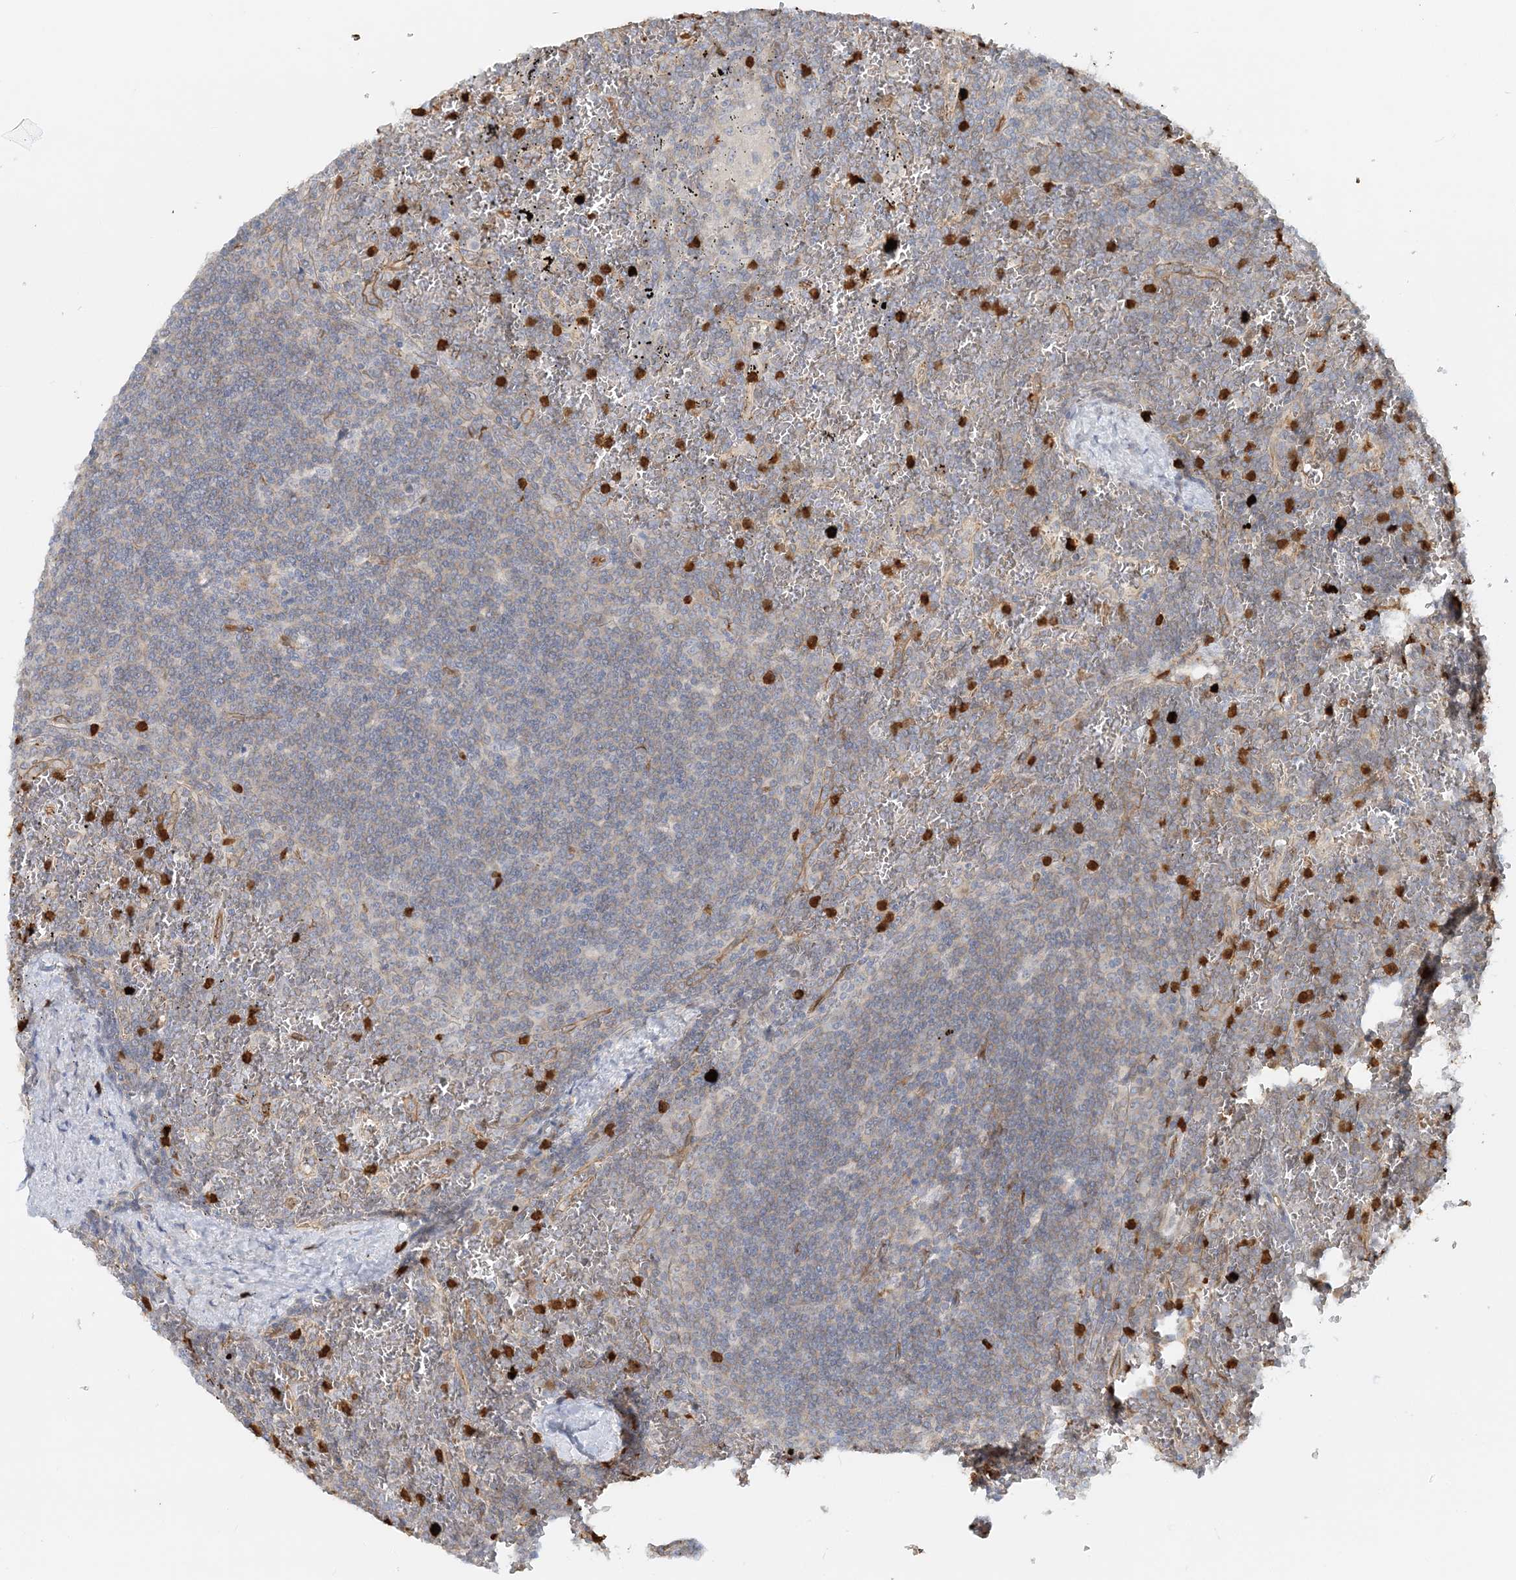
{"staining": {"intensity": "negative", "quantity": "none", "location": "none"}, "tissue": "lymphoma", "cell_type": "Tumor cells", "image_type": "cancer", "snomed": [{"axis": "morphology", "description": "Malignant lymphoma, non-Hodgkin's type, Low grade"}, {"axis": "topography", "description": "Spleen"}], "caption": "The micrograph displays no significant expression in tumor cells of malignant lymphoma, non-Hodgkin's type (low-grade).", "gene": "DNAH1", "patient": {"sex": "female", "age": 19}}